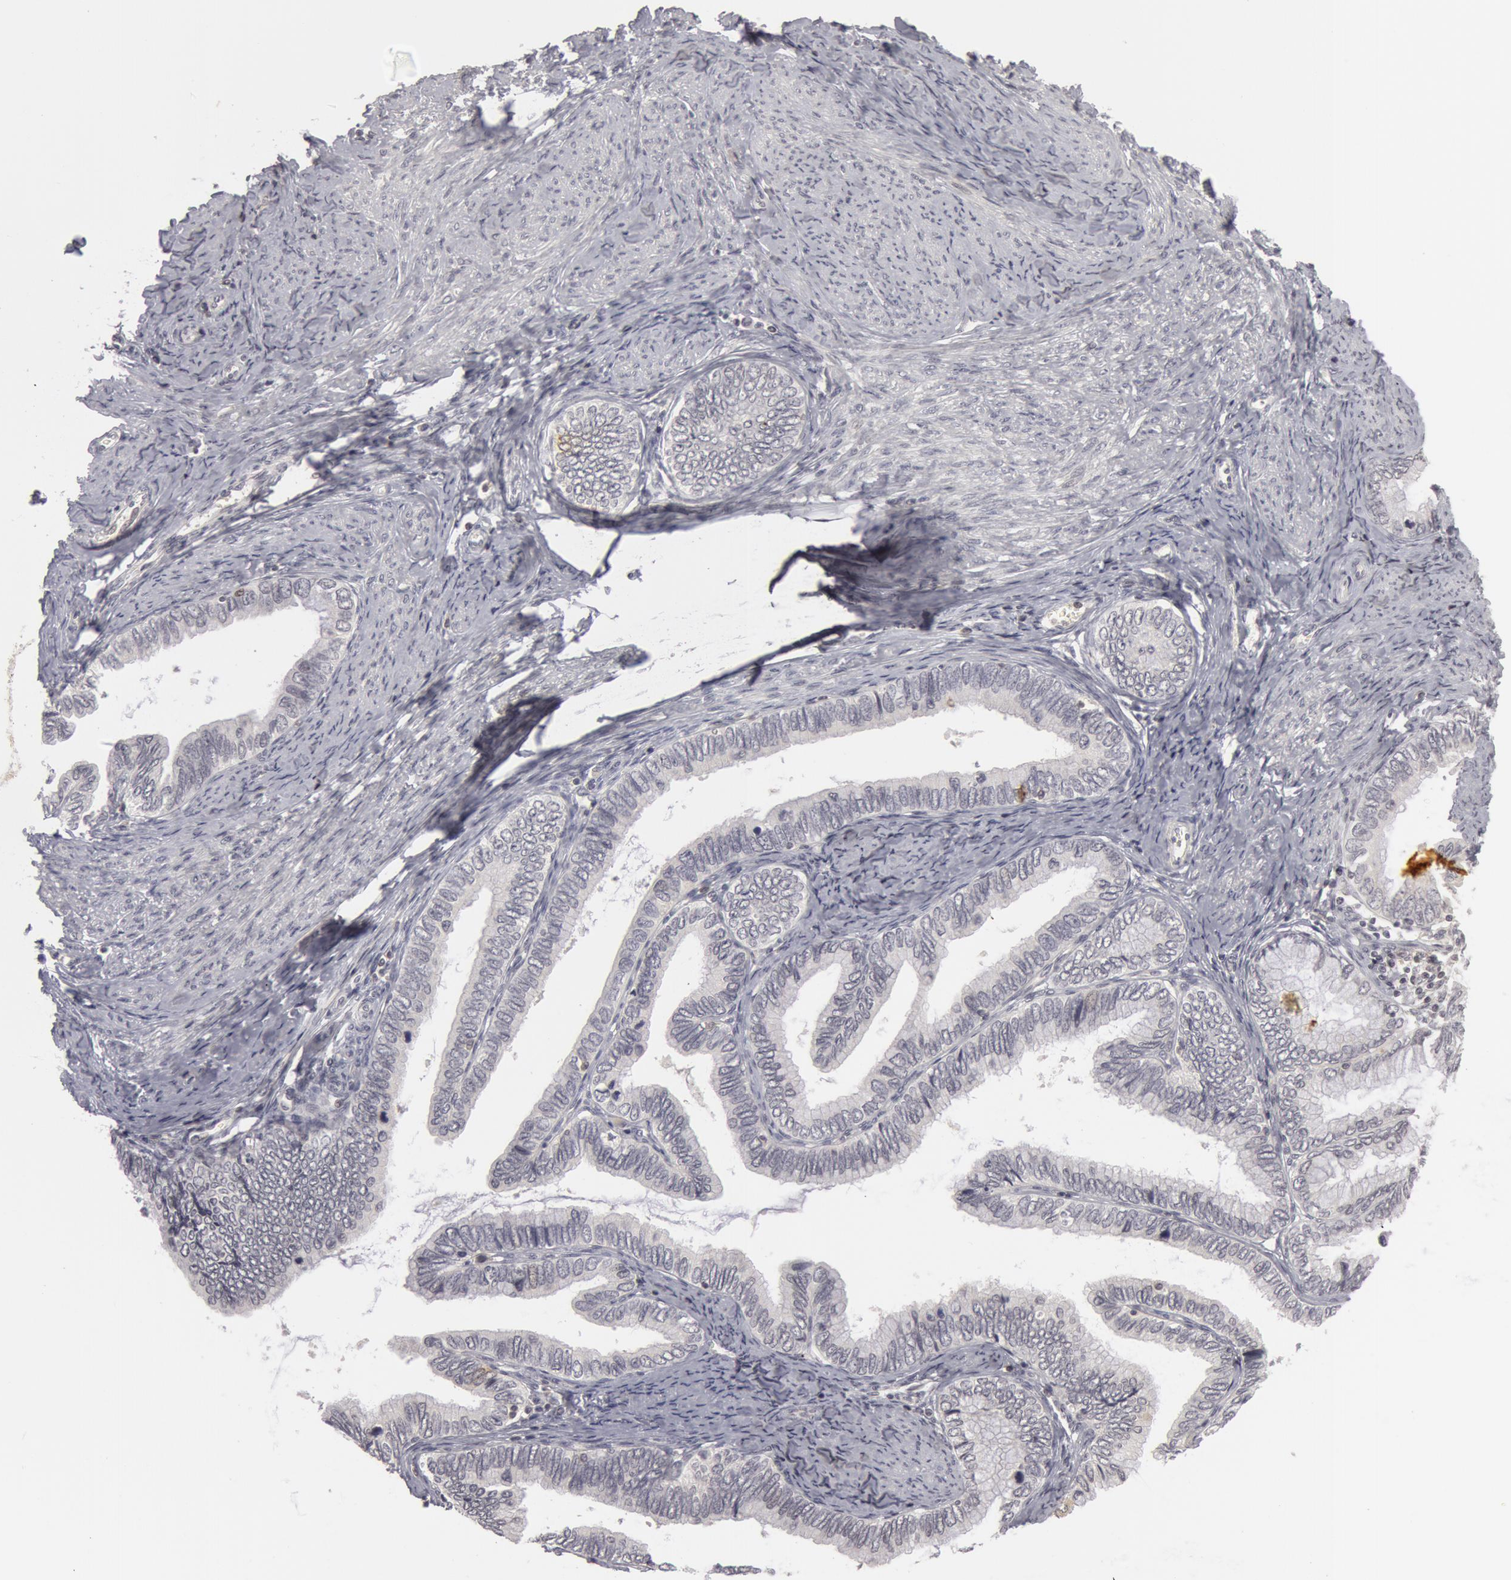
{"staining": {"intensity": "negative", "quantity": "none", "location": "none"}, "tissue": "cervical cancer", "cell_type": "Tumor cells", "image_type": "cancer", "snomed": [{"axis": "morphology", "description": "Adenocarcinoma, NOS"}, {"axis": "topography", "description": "Cervix"}], "caption": "A photomicrograph of cervical cancer (adenocarcinoma) stained for a protein exhibits no brown staining in tumor cells. (DAB IHC with hematoxylin counter stain).", "gene": "OASL", "patient": {"sex": "female", "age": 49}}